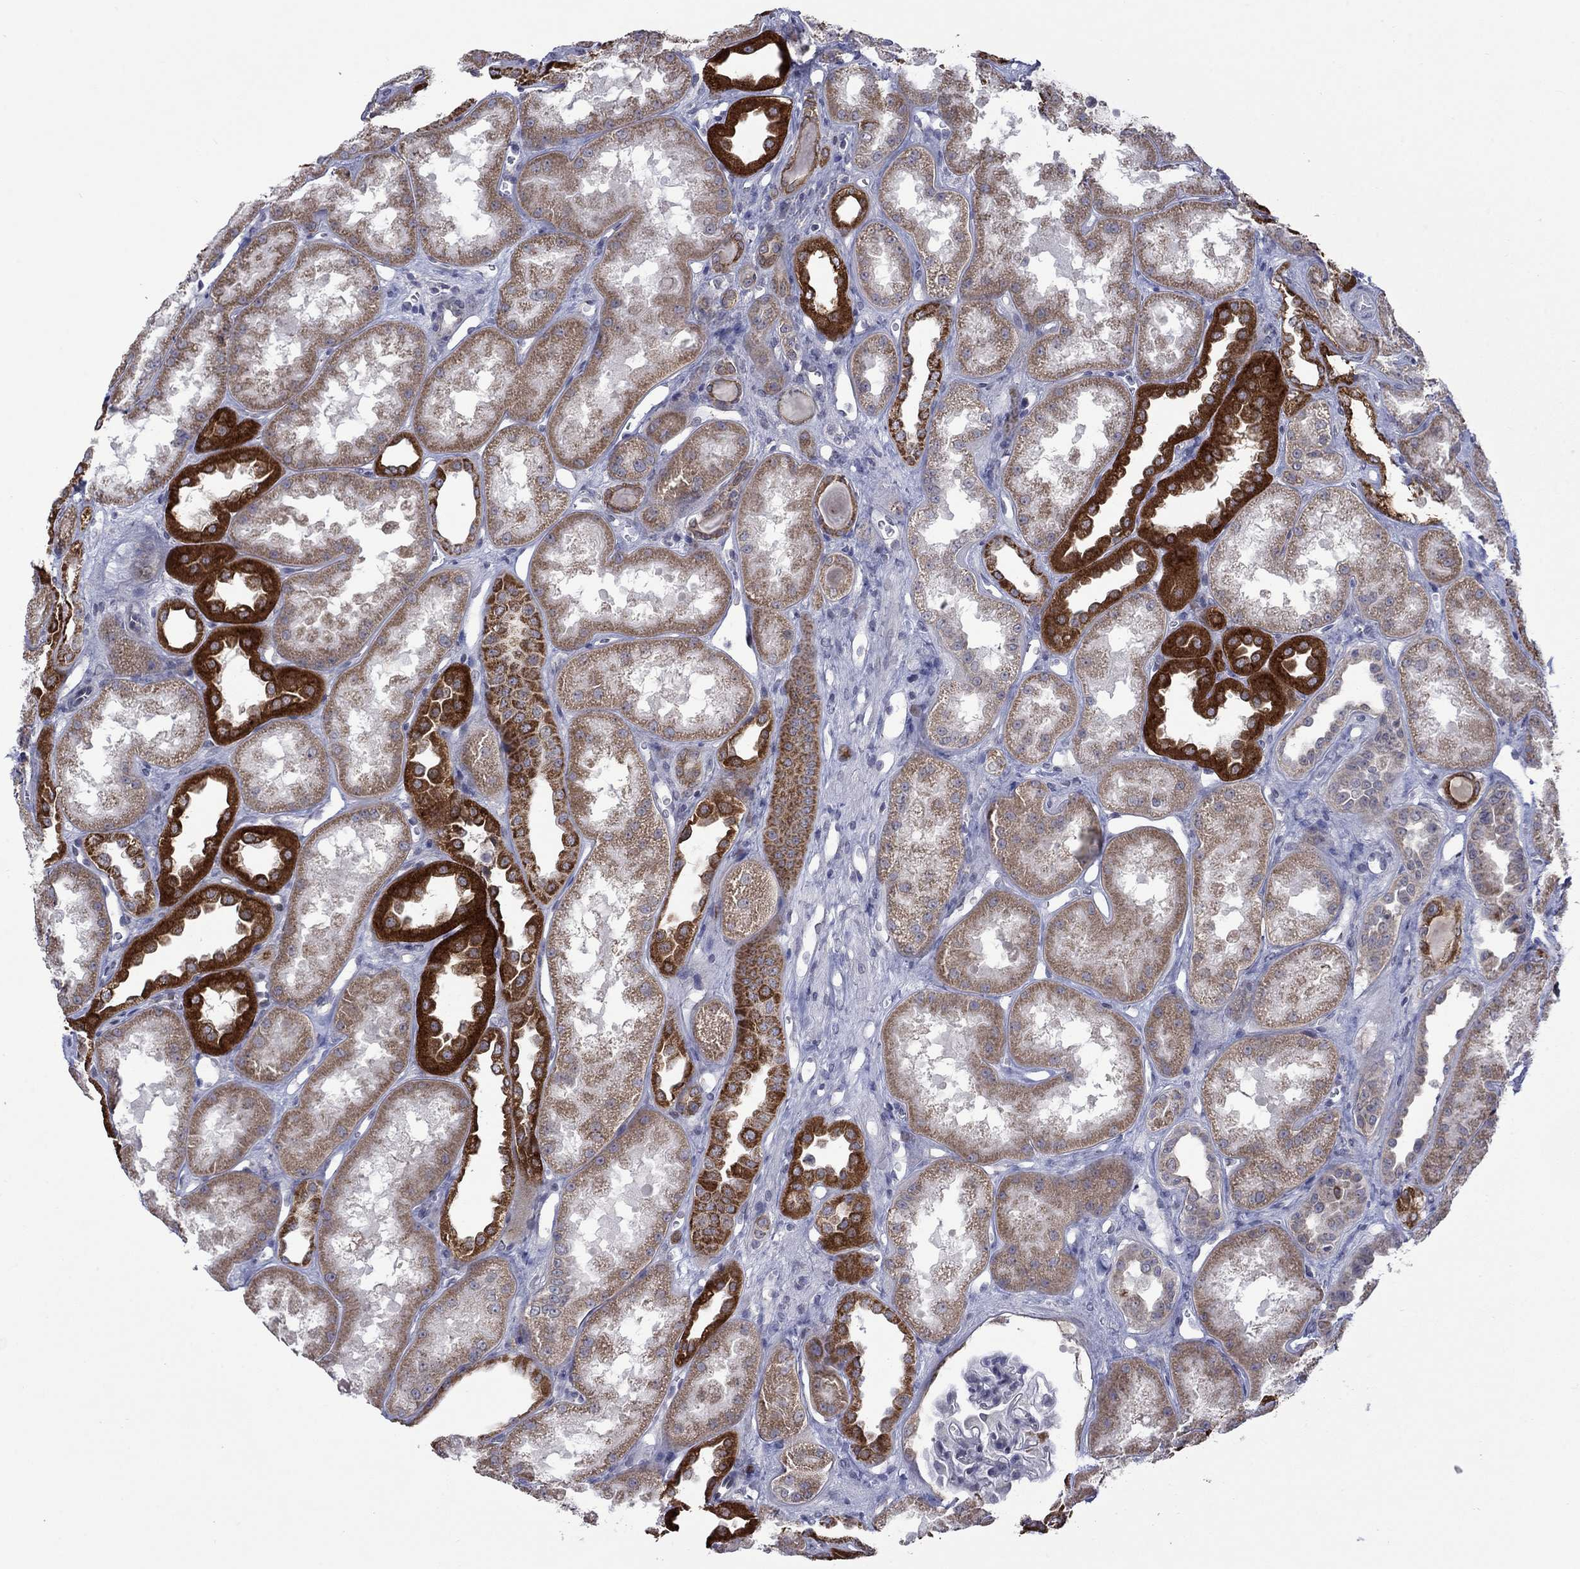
{"staining": {"intensity": "negative", "quantity": "none", "location": "none"}, "tissue": "kidney", "cell_type": "Cells in glomeruli", "image_type": "normal", "snomed": [{"axis": "morphology", "description": "Normal tissue, NOS"}, {"axis": "topography", "description": "Kidney"}], "caption": "Immunohistochemistry (IHC) of unremarkable human kidney displays no positivity in cells in glomeruli.", "gene": "KCNJ16", "patient": {"sex": "male", "age": 61}}